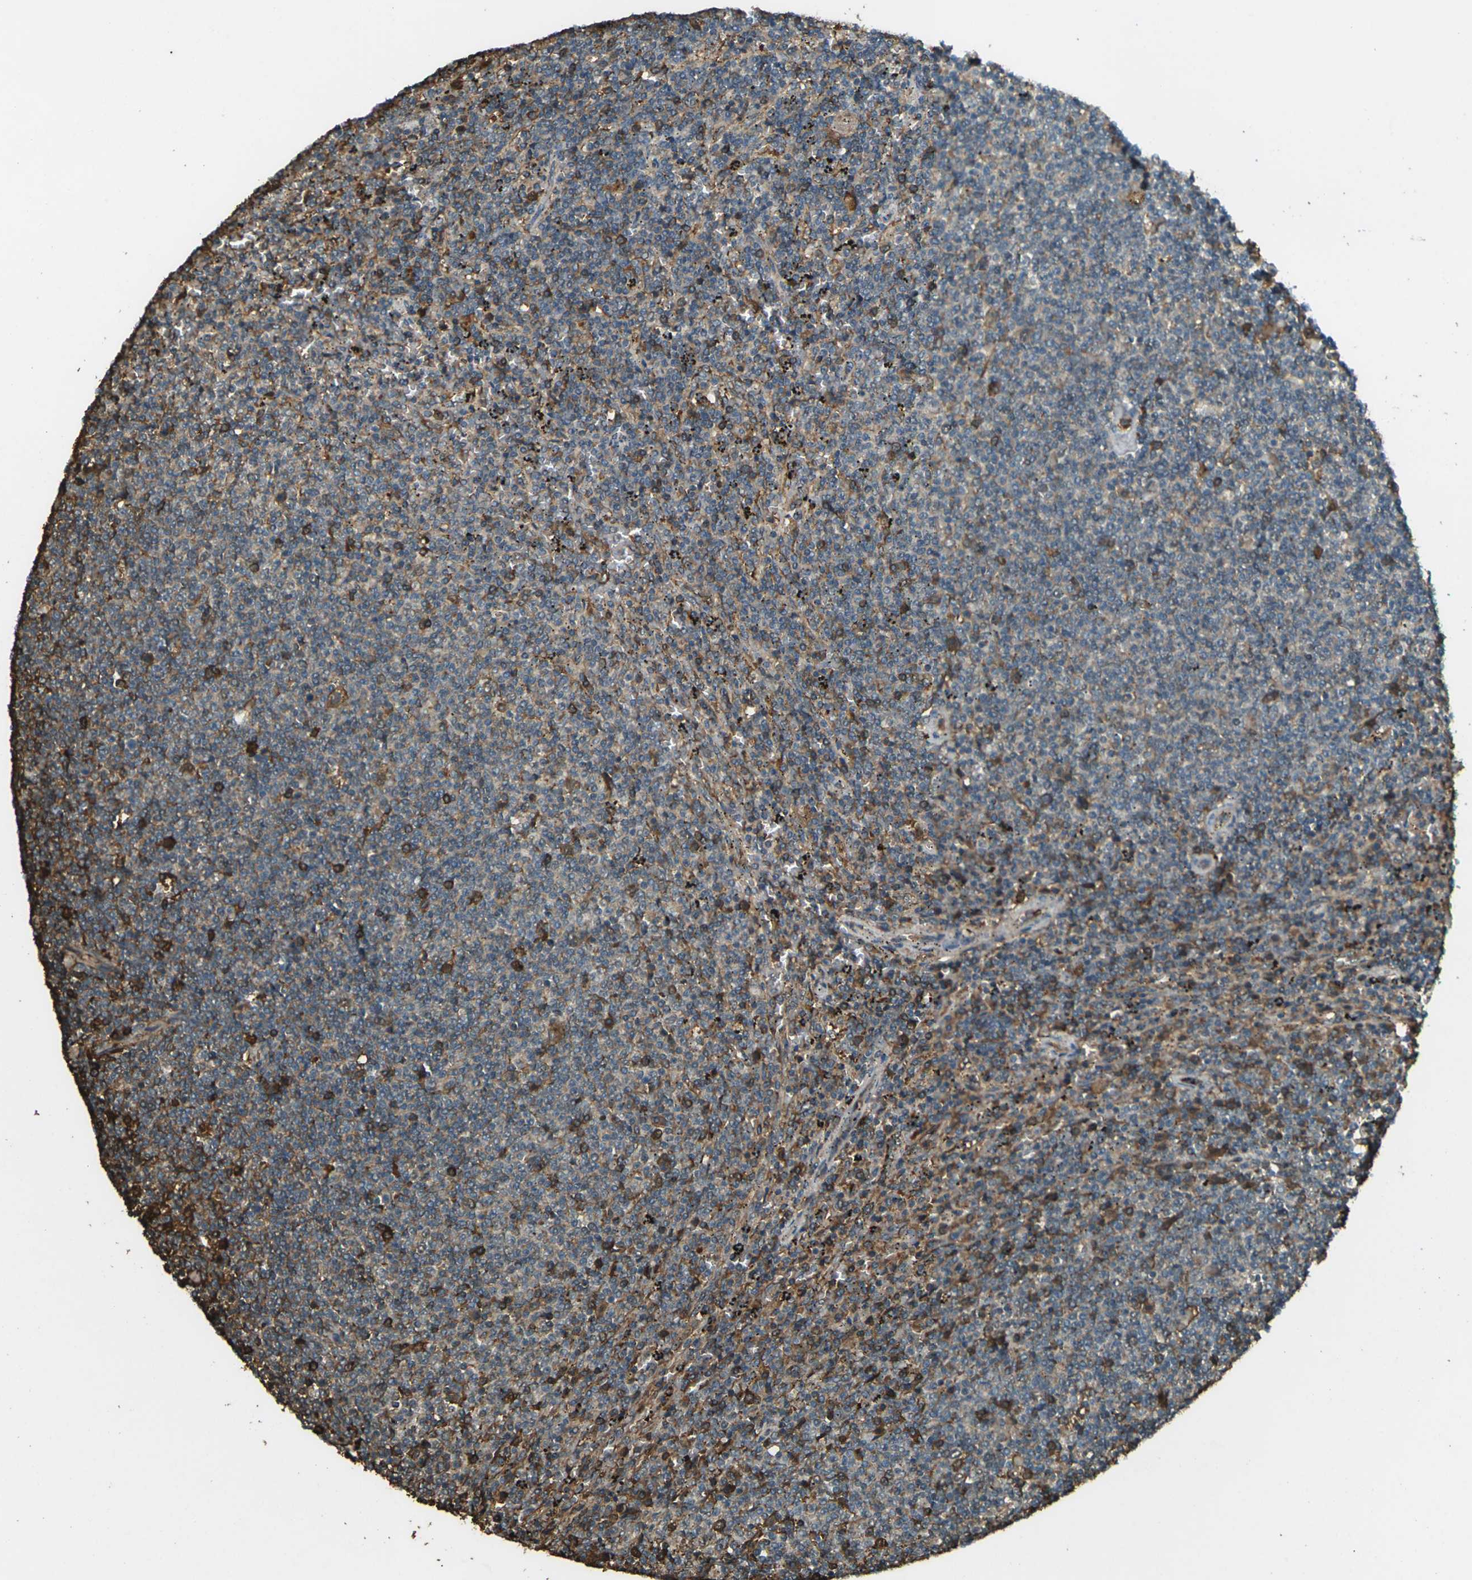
{"staining": {"intensity": "strong", "quantity": "25%-75%", "location": "cytoplasmic/membranous"}, "tissue": "lymphoma", "cell_type": "Tumor cells", "image_type": "cancer", "snomed": [{"axis": "morphology", "description": "Malignant lymphoma, non-Hodgkin's type, Low grade"}, {"axis": "topography", "description": "Spleen"}], "caption": "Immunohistochemical staining of lymphoma demonstrates high levels of strong cytoplasmic/membranous expression in approximately 25%-75% of tumor cells.", "gene": "CYP1B1", "patient": {"sex": "female", "age": 50}}